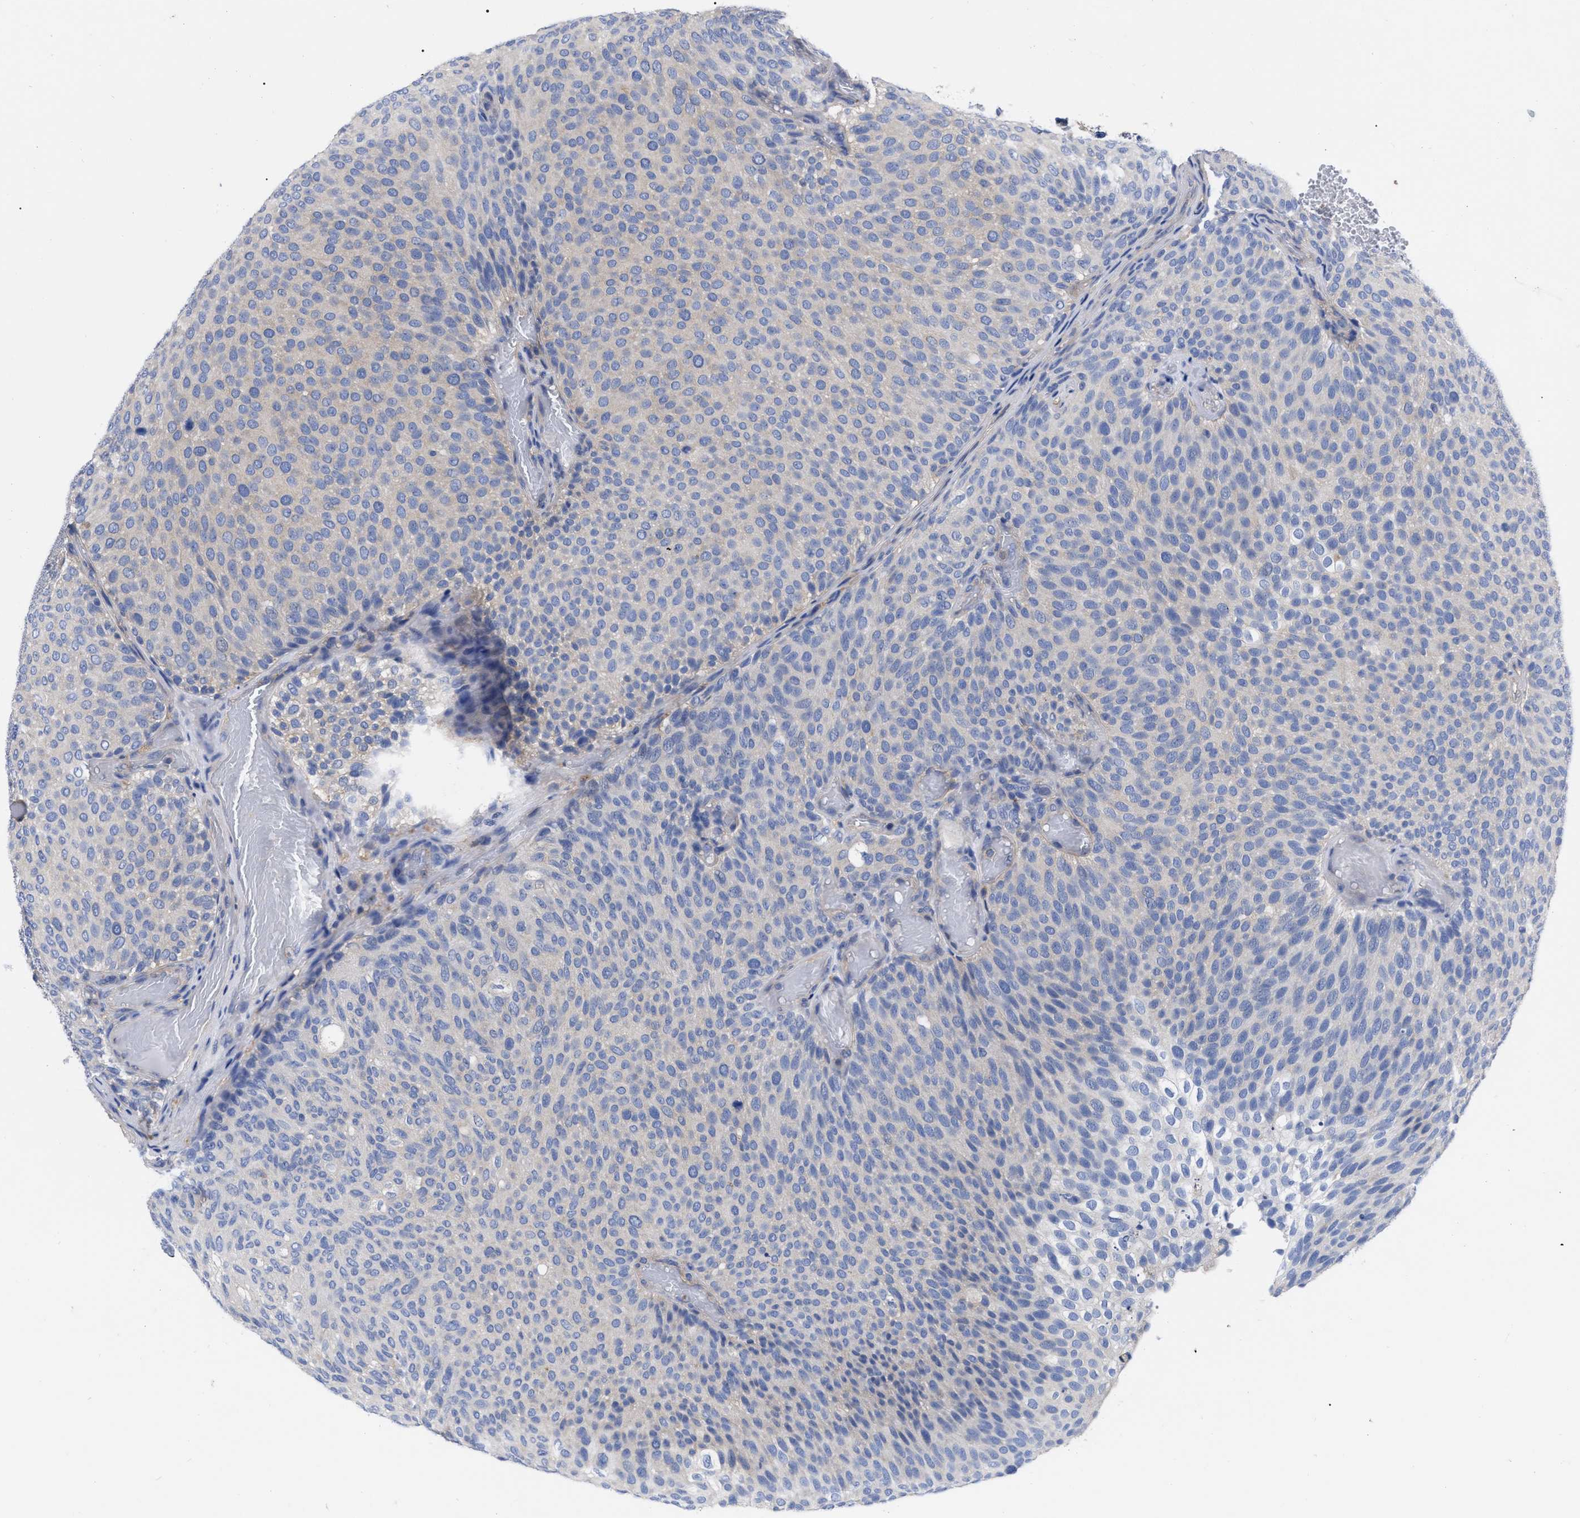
{"staining": {"intensity": "negative", "quantity": "none", "location": "none"}, "tissue": "urothelial cancer", "cell_type": "Tumor cells", "image_type": "cancer", "snomed": [{"axis": "morphology", "description": "Urothelial carcinoma, Low grade"}, {"axis": "topography", "description": "Urinary bladder"}], "caption": "Image shows no significant protein expression in tumor cells of urothelial carcinoma (low-grade).", "gene": "RBKS", "patient": {"sex": "male", "age": 78}}